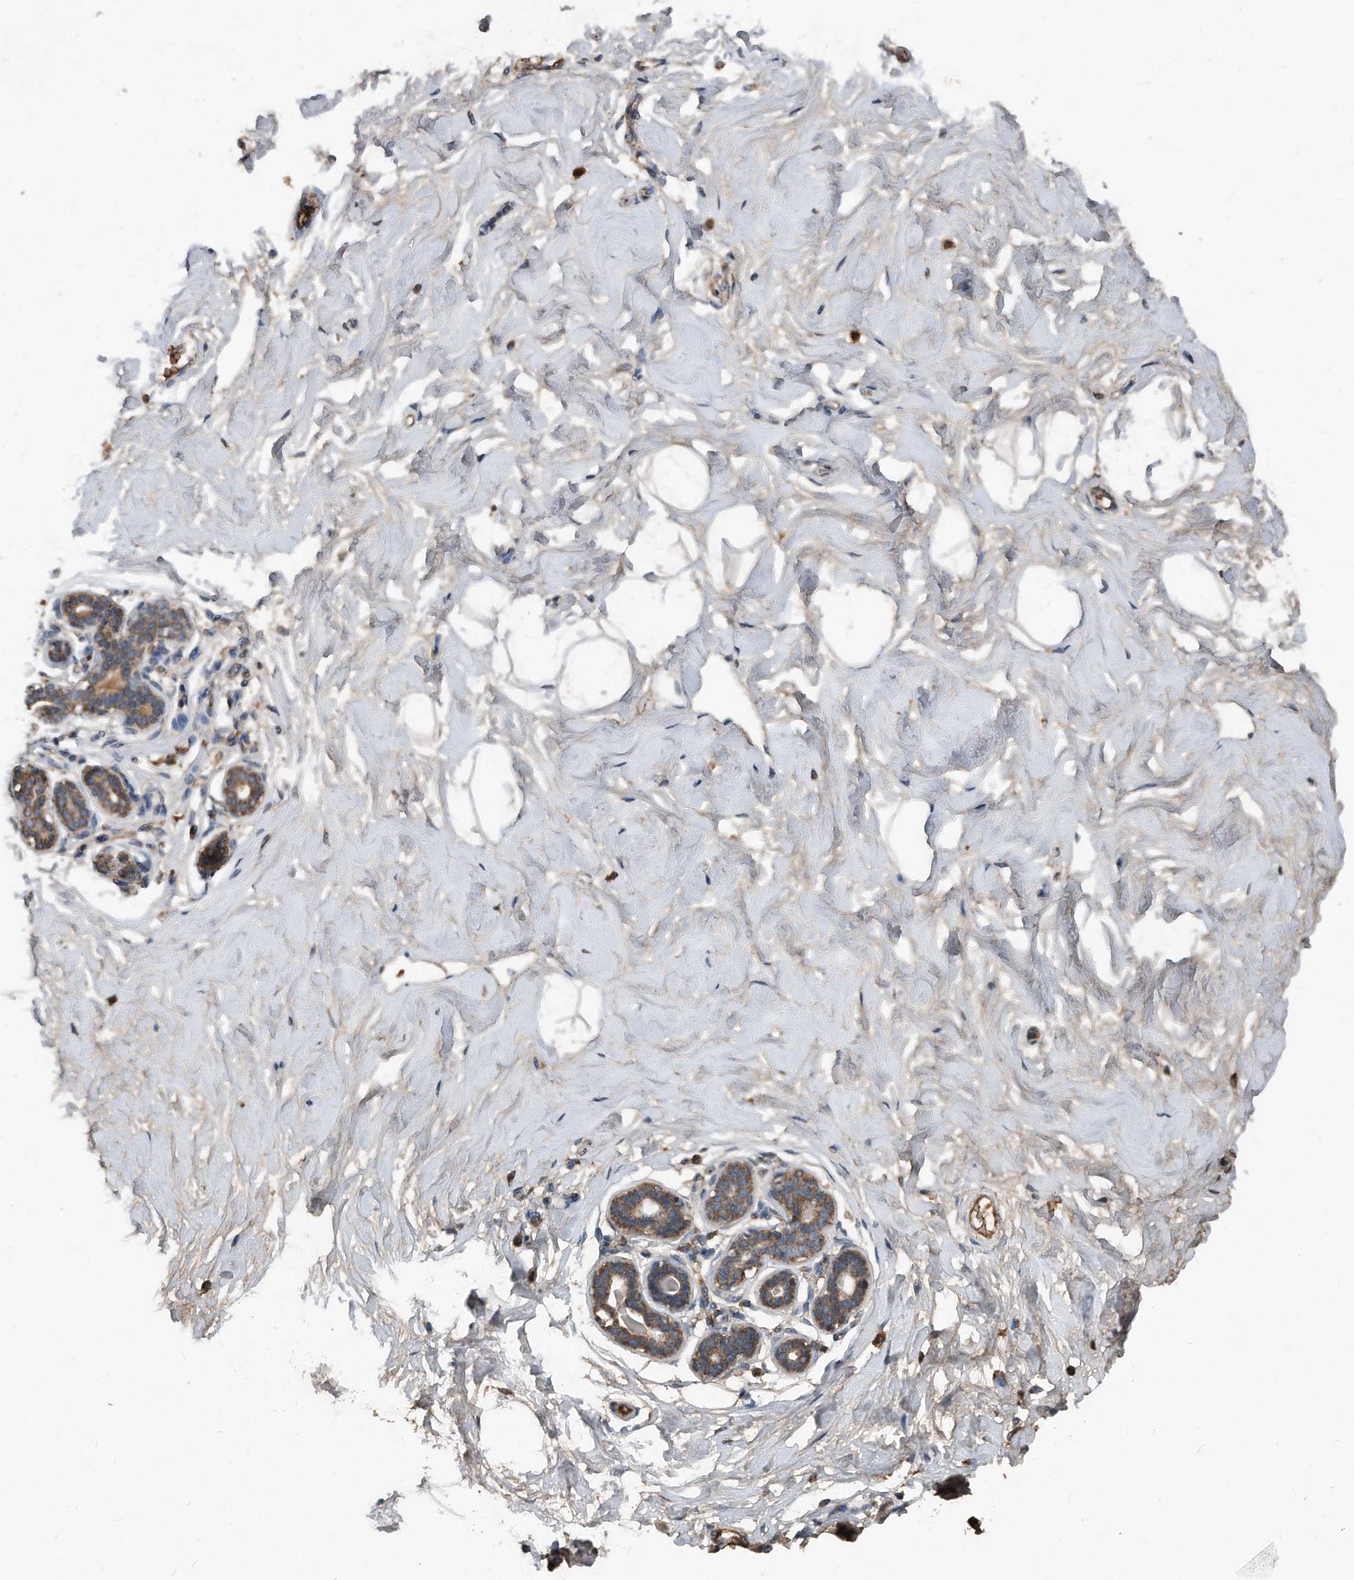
{"staining": {"intensity": "moderate", "quantity": ">75%", "location": "cytoplasmic/membranous"}, "tissue": "breast", "cell_type": "Adipocytes", "image_type": "normal", "snomed": [{"axis": "morphology", "description": "Normal tissue, NOS"}, {"axis": "morphology", "description": "Adenoma, NOS"}, {"axis": "topography", "description": "Breast"}], "caption": "Immunohistochemical staining of unremarkable breast reveals >75% levels of moderate cytoplasmic/membranous protein expression in about >75% of adipocytes.", "gene": "SDHA", "patient": {"sex": "female", "age": 23}}